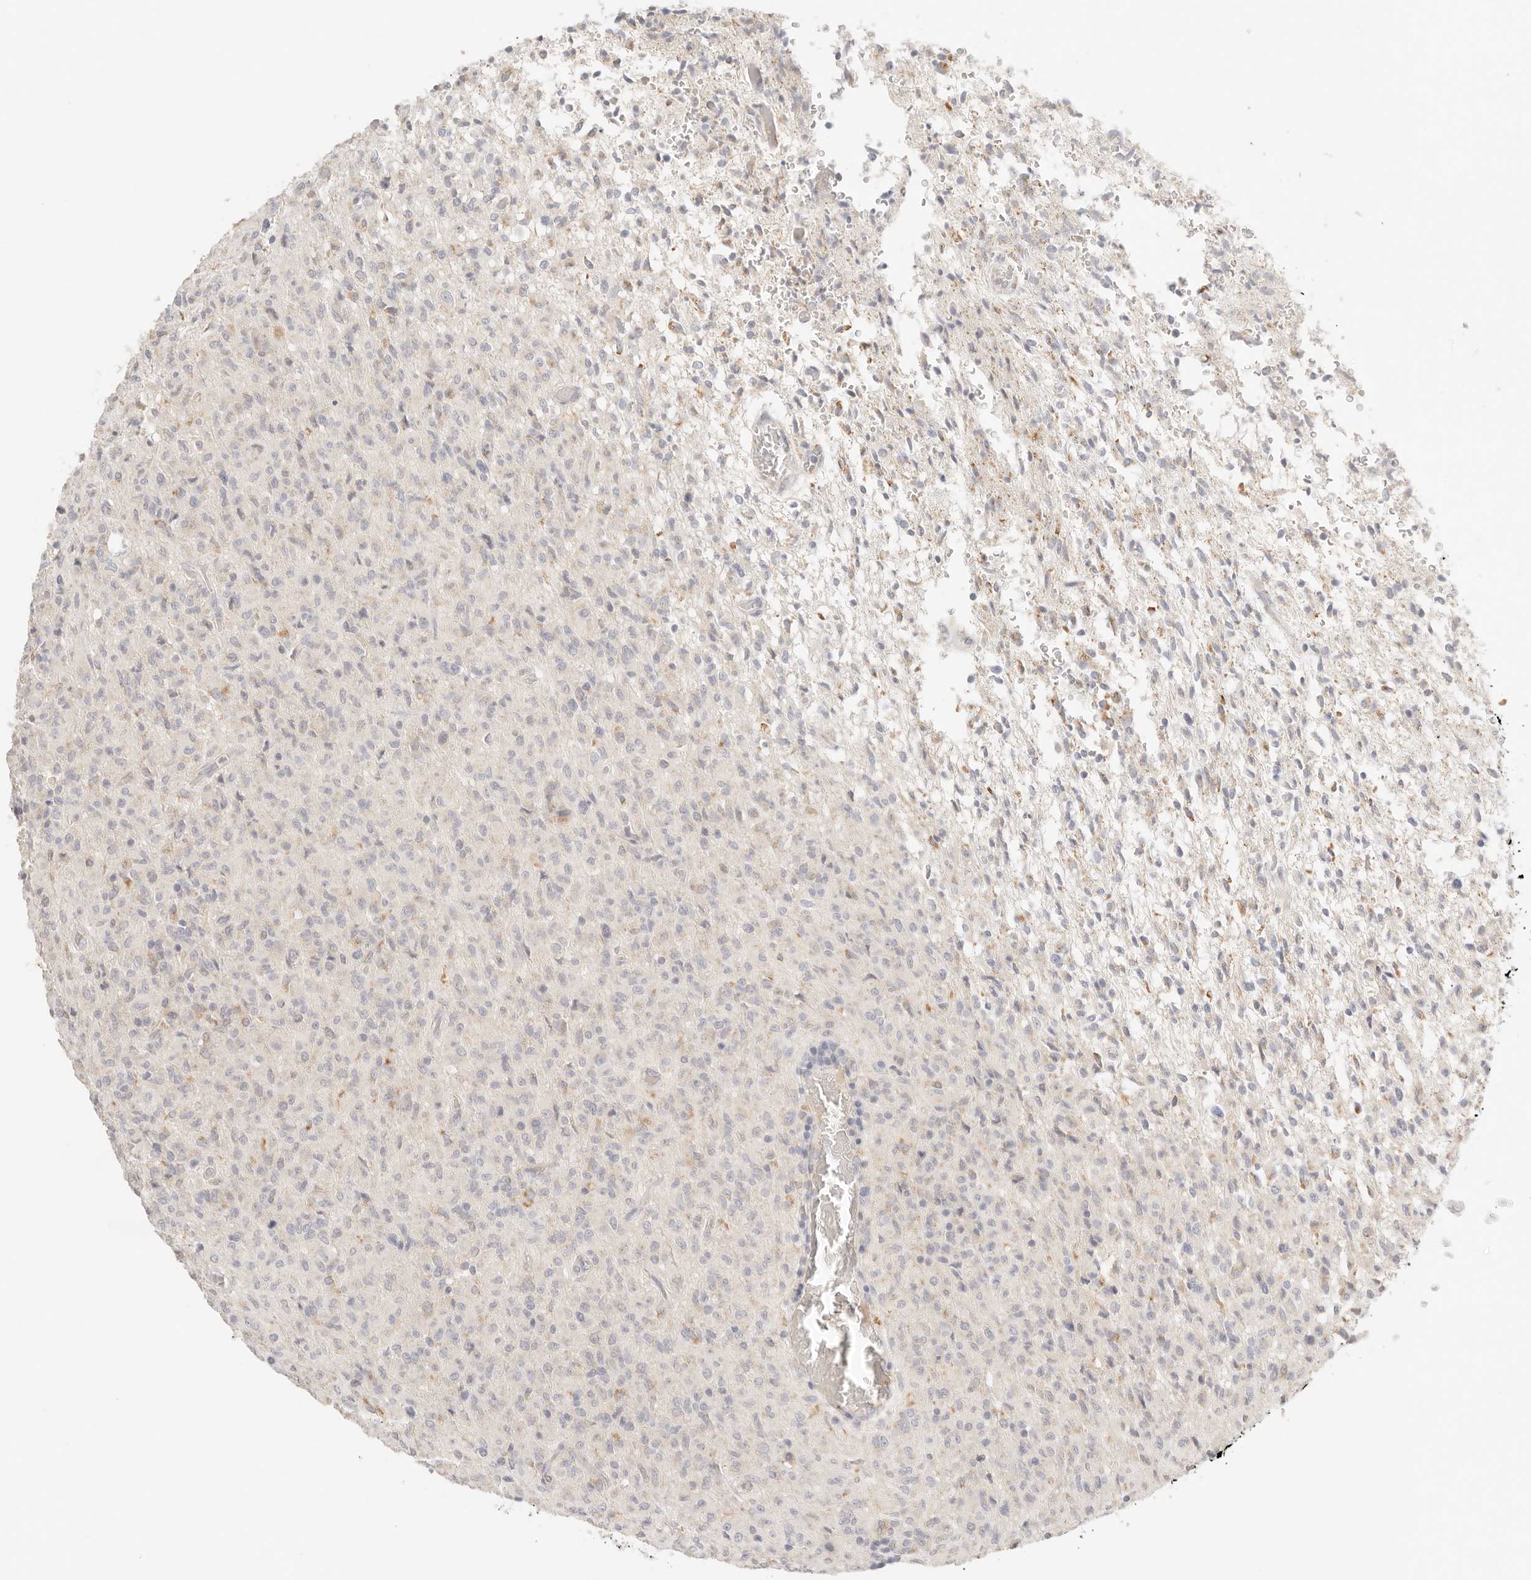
{"staining": {"intensity": "negative", "quantity": "none", "location": "none"}, "tissue": "glioma", "cell_type": "Tumor cells", "image_type": "cancer", "snomed": [{"axis": "morphology", "description": "Glioma, malignant, High grade"}, {"axis": "topography", "description": "Brain"}], "caption": "Glioma stained for a protein using IHC exhibits no expression tumor cells.", "gene": "CEP120", "patient": {"sex": "female", "age": 57}}